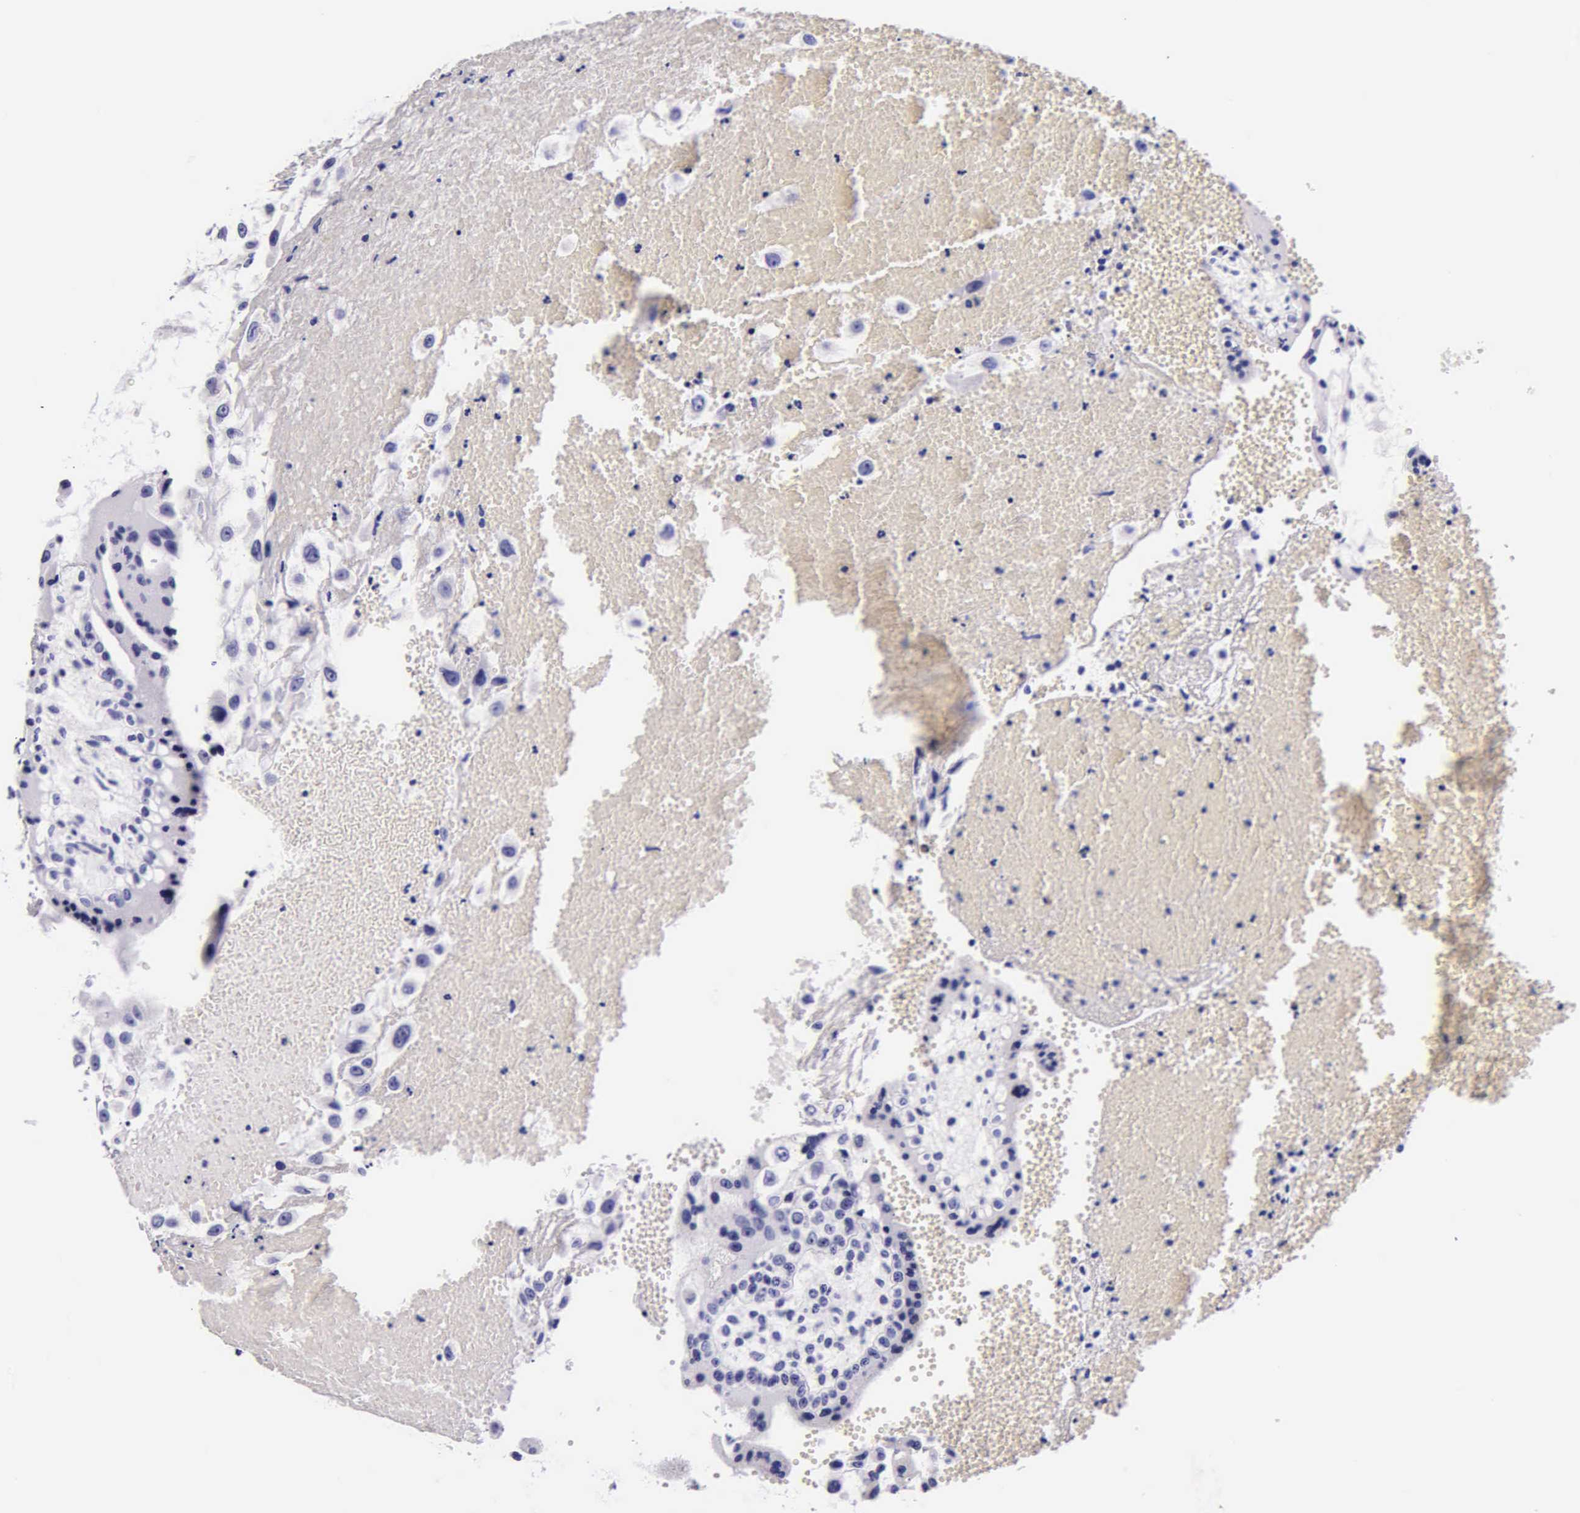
{"staining": {"intensity": "negative", "quantity": "none", "location": "none"}, "tissue": "placenta", "cell_type": "Decidual cells", "image_type": "normal", "snomed": [{"axis": "morphology", "description": "Normal tissue, NOS"}, {"axis": "topography", "description": "Placenta"}], "caption": "This is an immunohistochemistry (IHC) image of unremarkable human placenta. There is no positivity in decidual cells.", "gene": "DGCR2", "patient": {"sex": "female", "age": 30}}